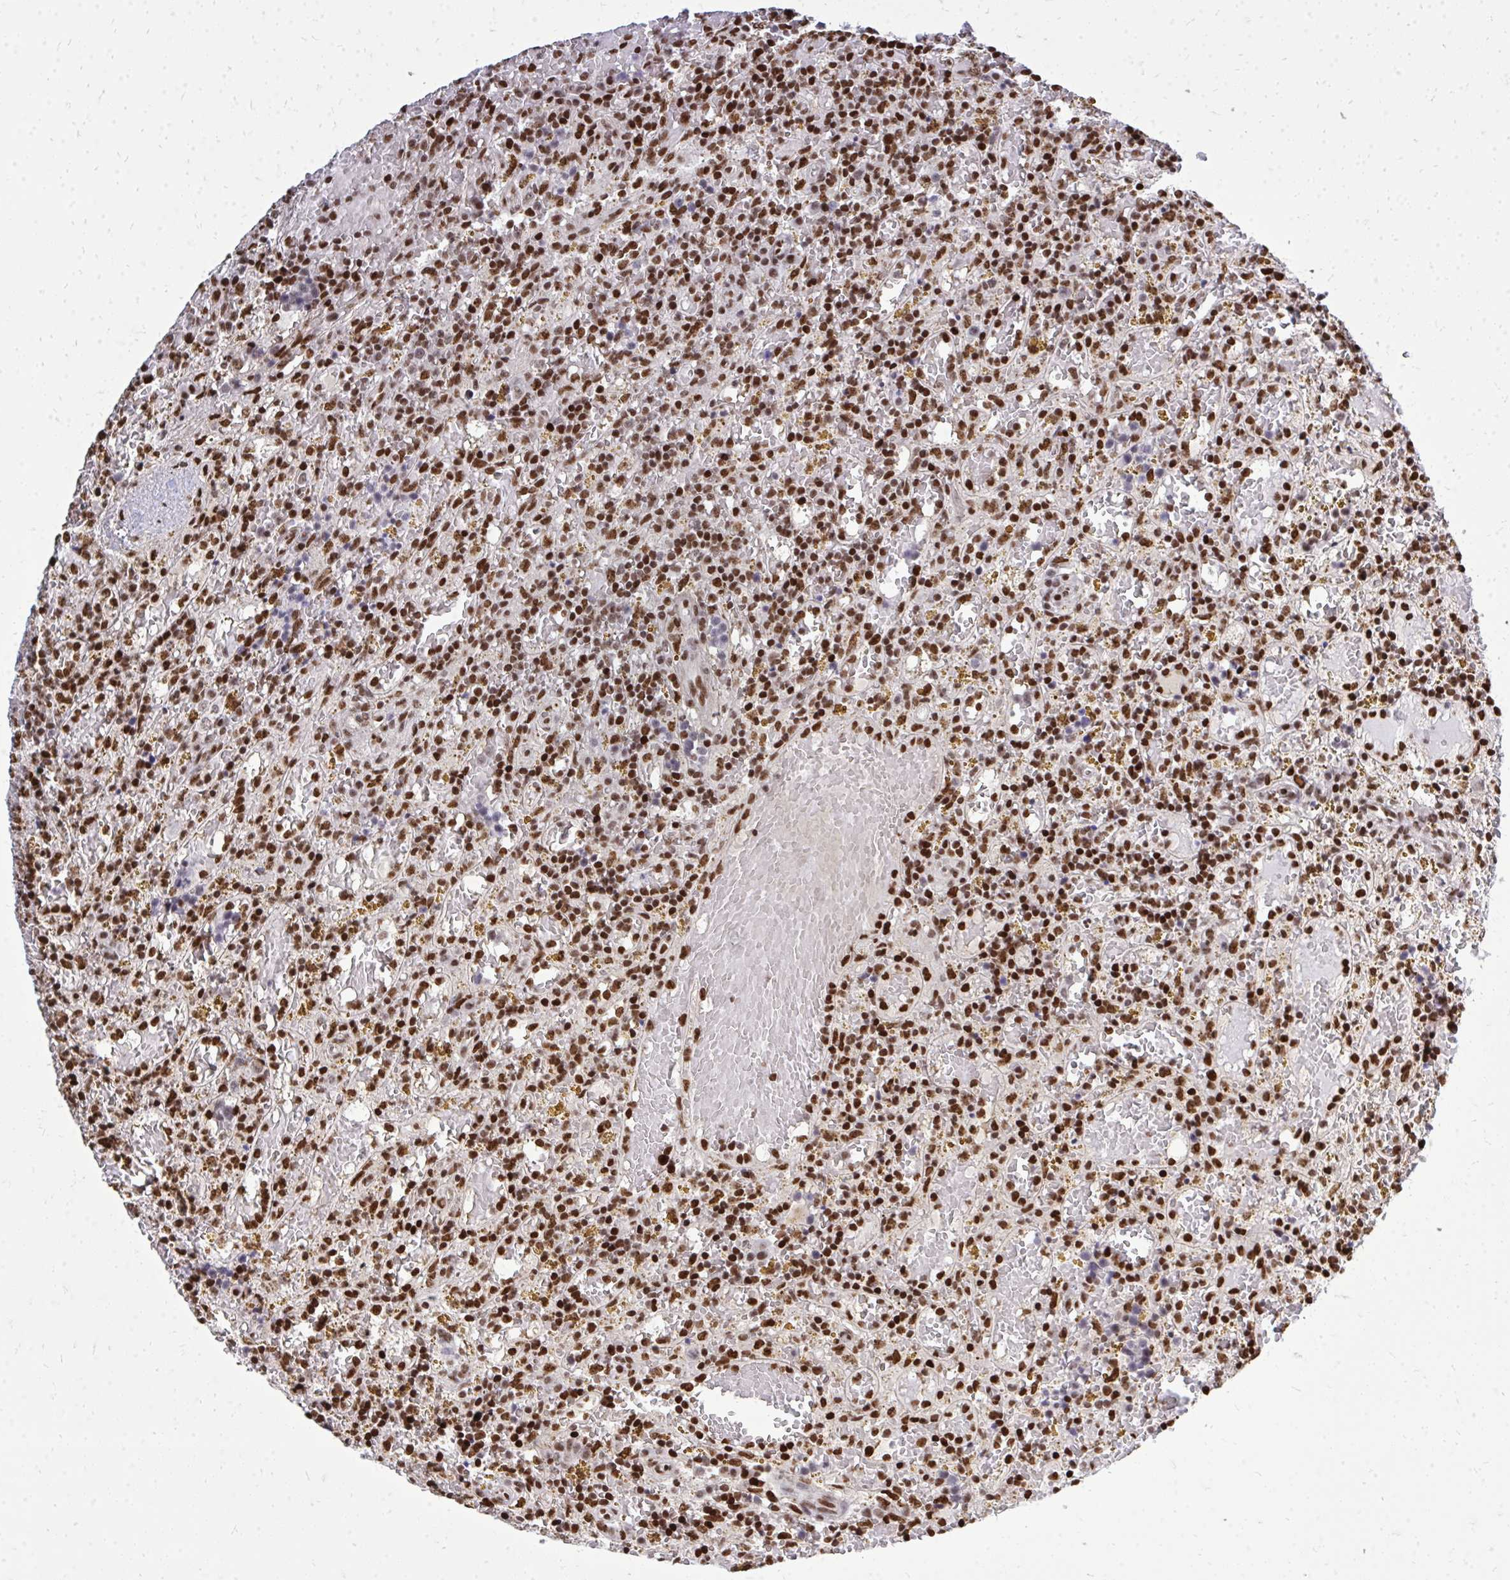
{"staining": {"intensity": "strong", "quantity": ">75%", "location": "nuclear"}, "tissue": "lymphoma", "cell_type": "Tumor cells", "image_type": "cancer", "snomed": [{"axis": "morphology", "description": "Malignant lymphoma, non-Hodgkin's type, Low grade"}, {"axis": "topography", "description": "Spleen"}], "caption": "Approximately >75% of tumor cells in human lymphoma demonstrate strong nuclear protein staining as visualized by brown immunohistochemical staining.", "gene": "TBL1Y", "patient": {"sex": "female", "age": 65}}